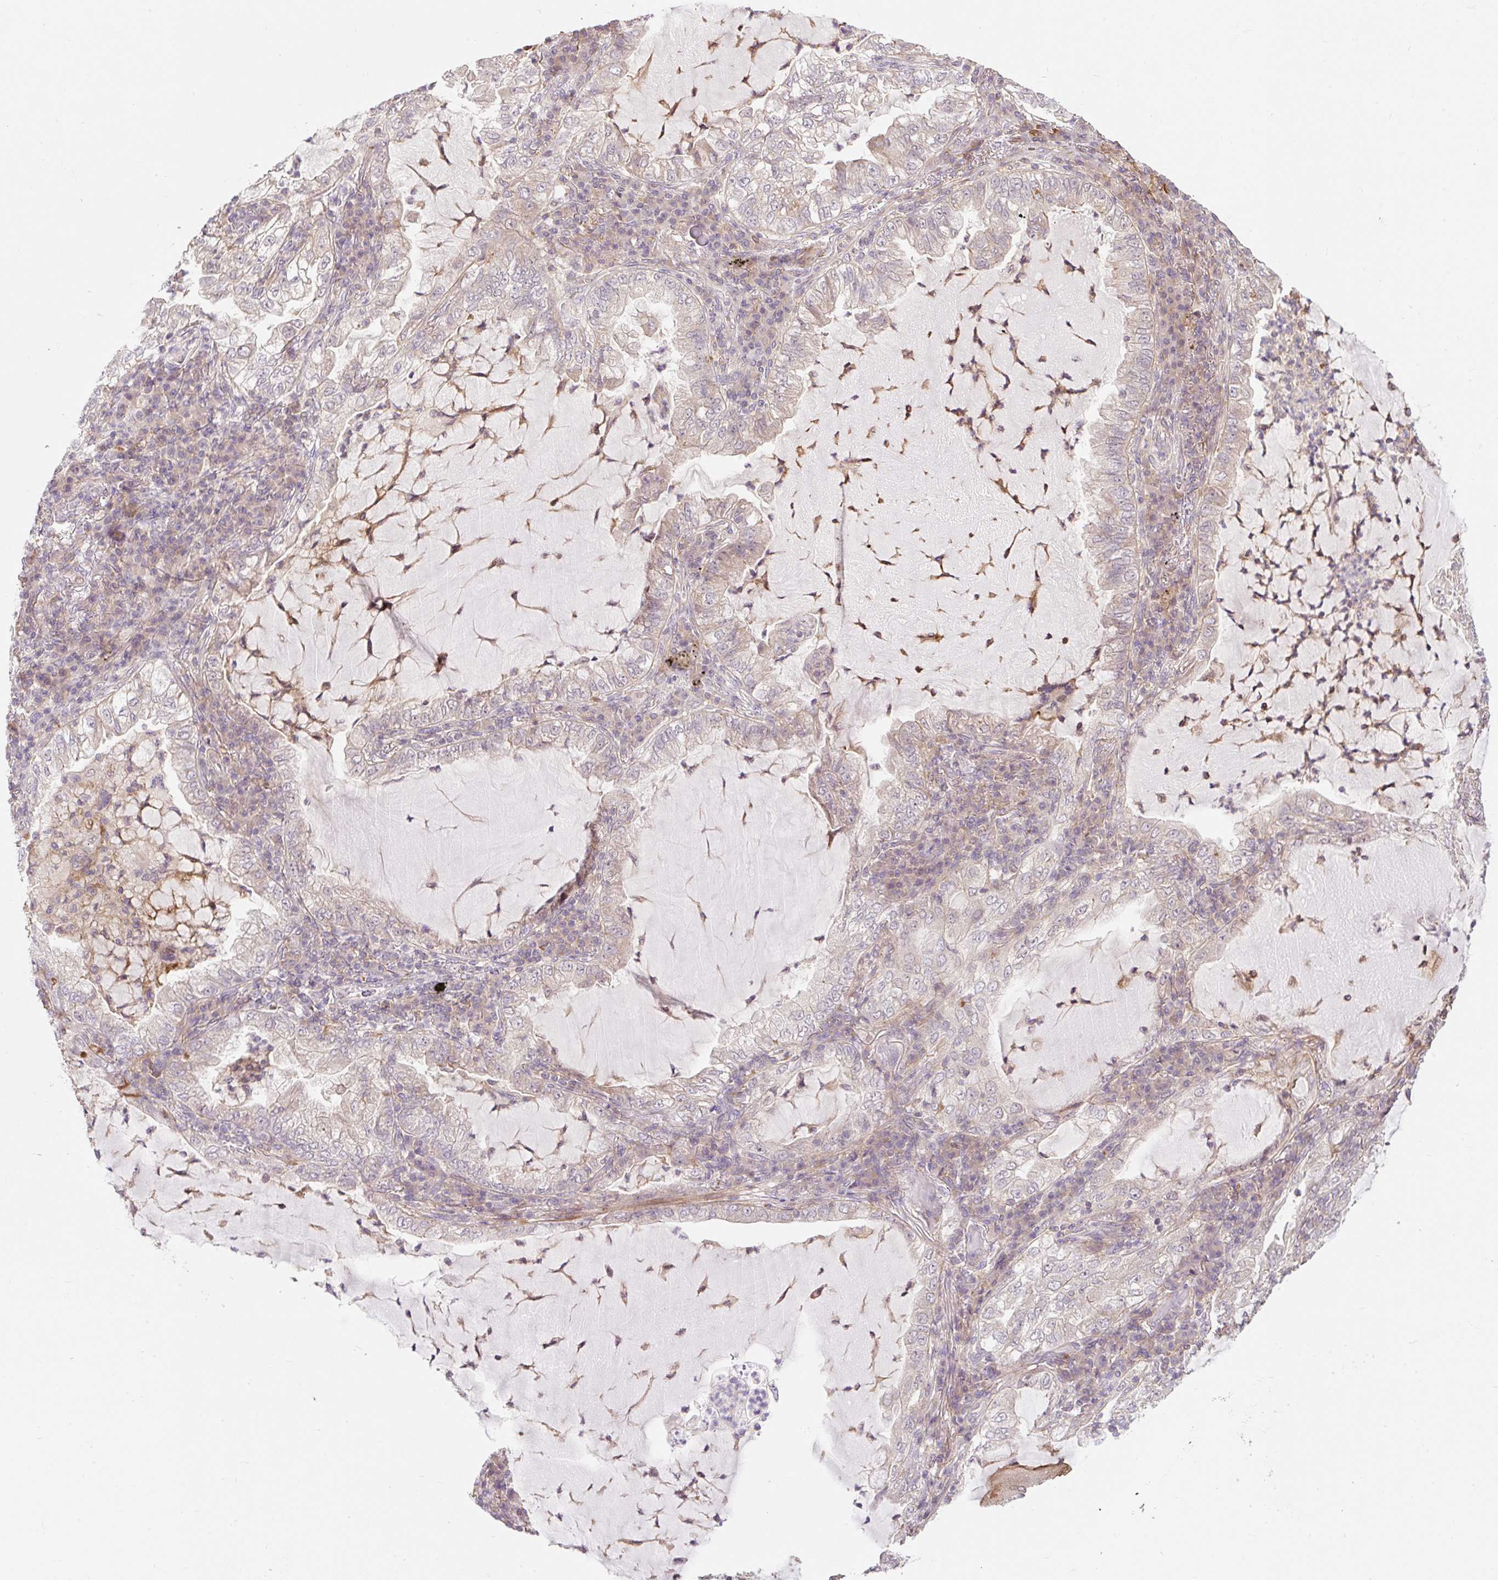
{"staining": {"intensity": "negative", "quantity": "none", "location": "none"}, "tissue": "lung cancer", "cell_type": "Tumor cells", "image_type": "cancer", "snomed": [{"axis": "morphology", "description": "Adenocarcinoma, NOS"}, {"axis": "topography", "description": "Lung"}], "caption": "A high-resolution micrograph shows immunohistochemistry (IHC) staining of lung adenocarcinoma, which shows no significant expression in tumor cells. The staining was performed using DAB (3,3'-diaminobenzidine) to visualize the protein expression in brown, while the nuclei were stained in blue with hematoxylin (Magnification: 20x).", "gene": "EMC10", "patient": {"sex": "female", "age": 73}}